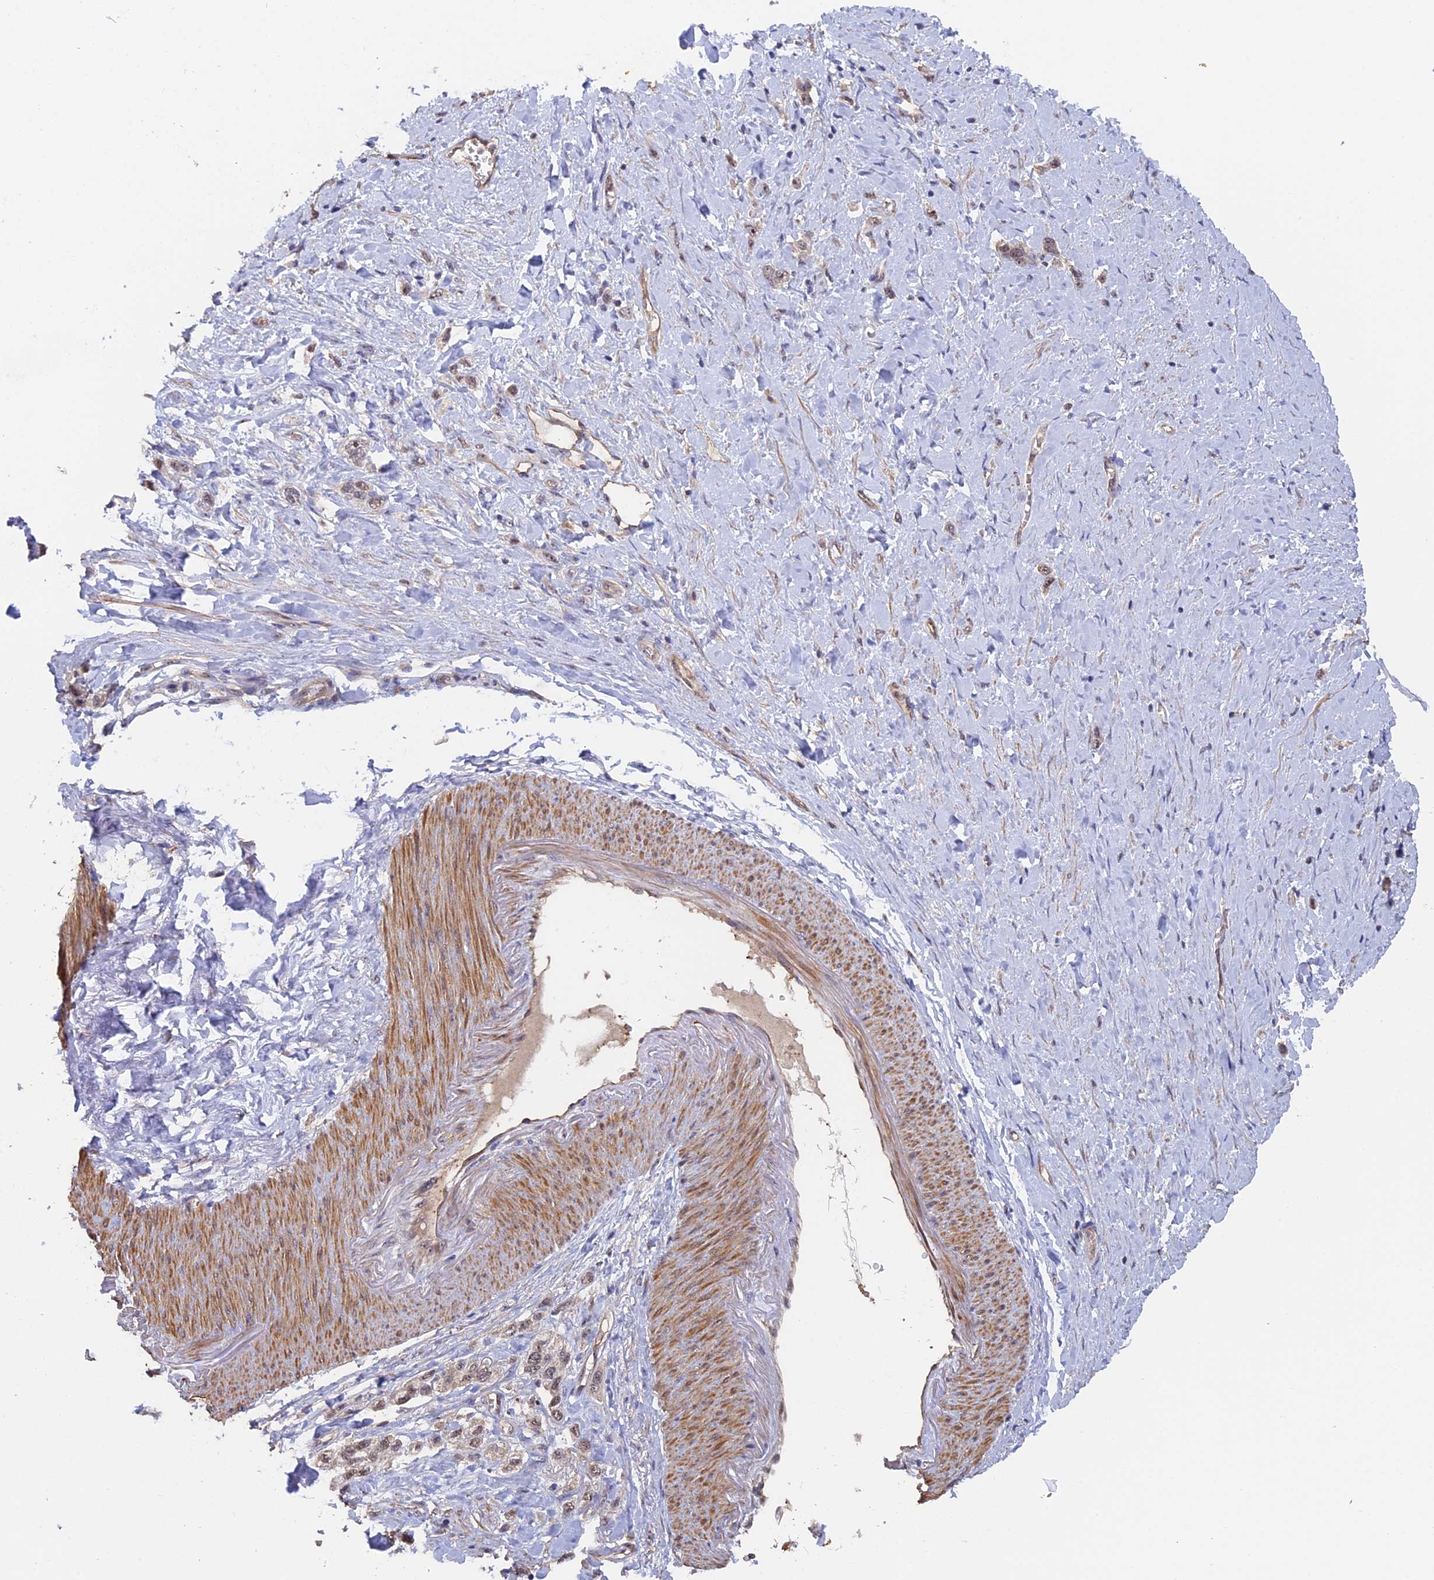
{"staining": {"intensity": "weak", "quantity": ">75%", "location": "nuclear"}, "tissue": "stomach cancer", "cell_type": "Tumor cells", "image_type": "cancer", "snomed": [{"axis": "morphology", "description": "Adenocarcinoma, NOS"}, {"axis": "topography", "description": "Stomach"}], "caption": "This image exhibits stomach adenocarcinoma stained with immunohistochemistry to label a protein in brown. The nuclear of tumor cells show weak positivity for the protein. Nuclei are counter-stained blue.", "gene": "FAM98C", "patient": {"sex": "female", "age": 65}}